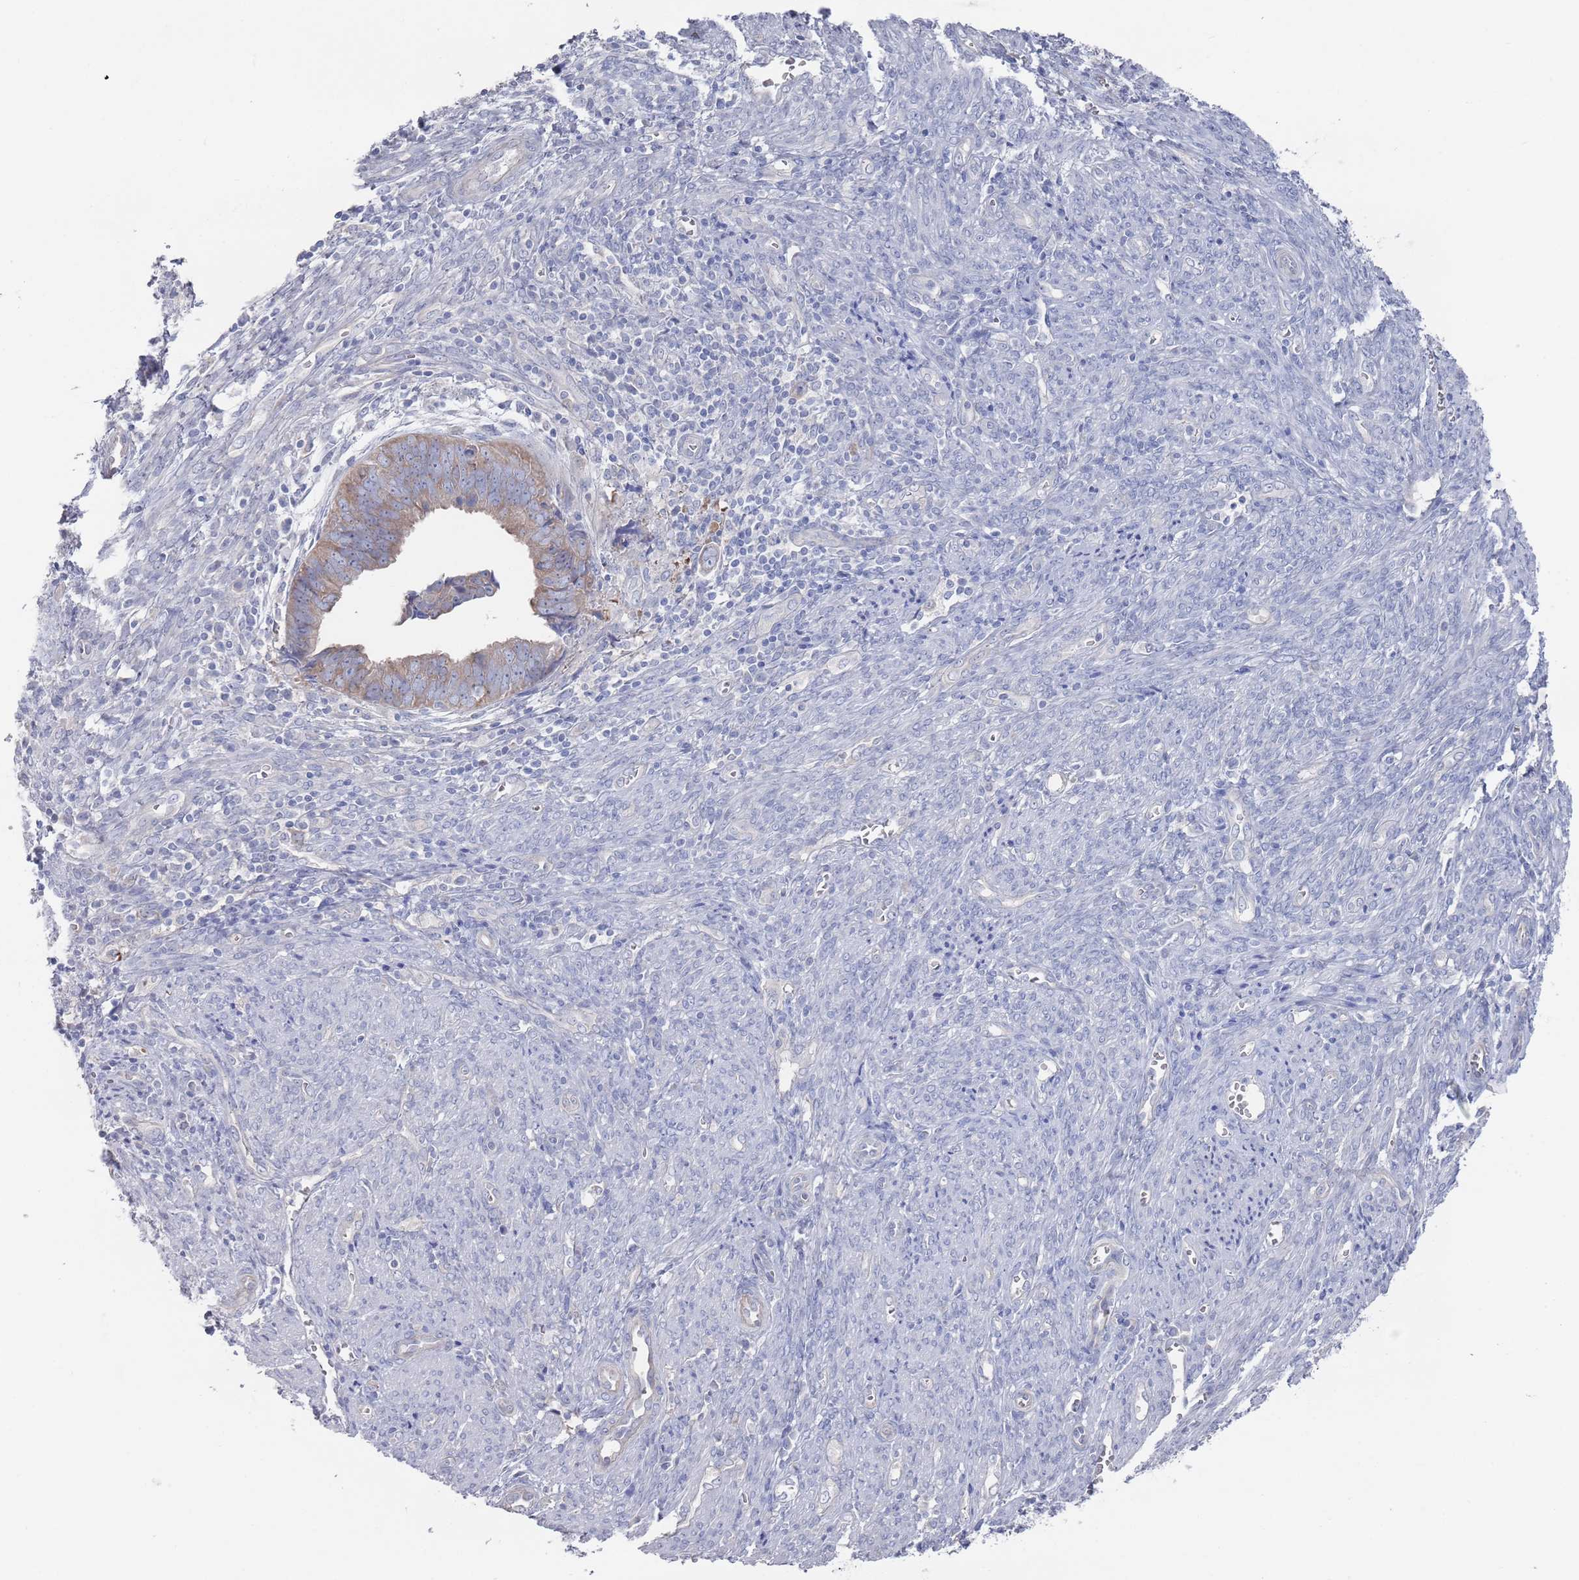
{"staining": {"intensity": "moderate", "quantity": "25%-75%", "location": "cytoplasmic/membranous"}, "tissue": "endometrial cancer", "cell_type": "Tumor cells", "image_type": "cancer", "snomed": [{"axis": "morphology", "description": "Adenocarcinoma, NOS"}, {"axis": "topography", "description": "Endometrium"}], "caption": "Protein positivity by IHC displays moderate cytoplasmic/membranous staining in approximately 25%-75% of tumor cells in endometrial cancer. Nuclei are stained in blue.", "gene": "TMCO3", "patient": {"sex": "female", "age": 75}}